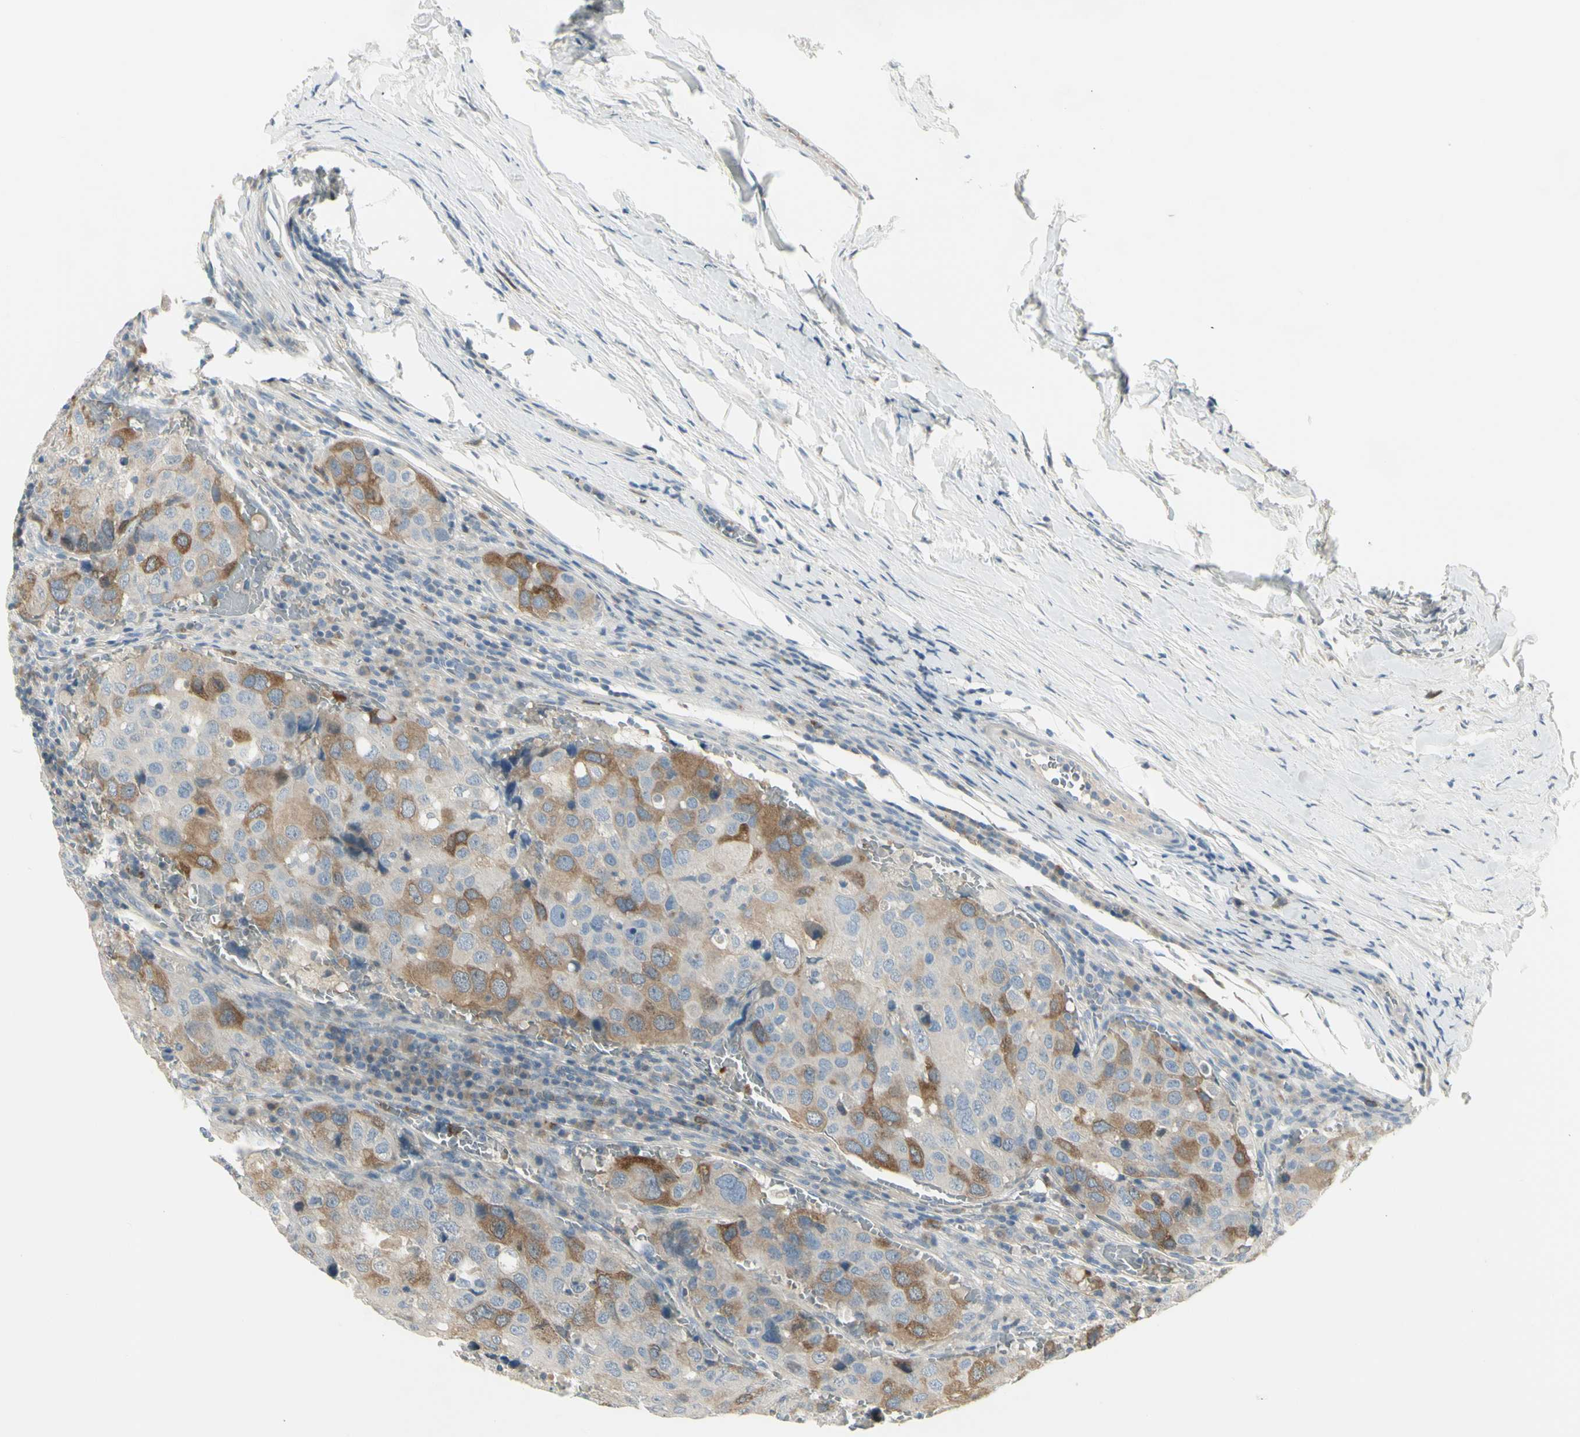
{"staining": {"intensity": "moderate", "quantity": "25%-75%", "location": "cytoplasmic/membranous"}, "tissue": "urothelial cancer", "cell_type": "Tumor cells", "image_type": "cancer", "snomed": [{"axis": "morphology", "description": "Urothelial carcinoma, High grade"}, {"axis": "topography", "description": "Lymph node"}, {"axis": "topography", "description": "Urinary bladder"}], "caption": "An immunohistochemistry image of neoplastic tissue is shown. Protein staining in brown highlights moderate cytoplasmic/membranous positivity in urothelial carcinoma (high-grade) within tumor cells. (DAB (3,3'-diaminobenzidine) IHC with brightfield microscopy, high magnification).", "gene": "CCNB2", "patient": {"sex": "male", "age": 51}}